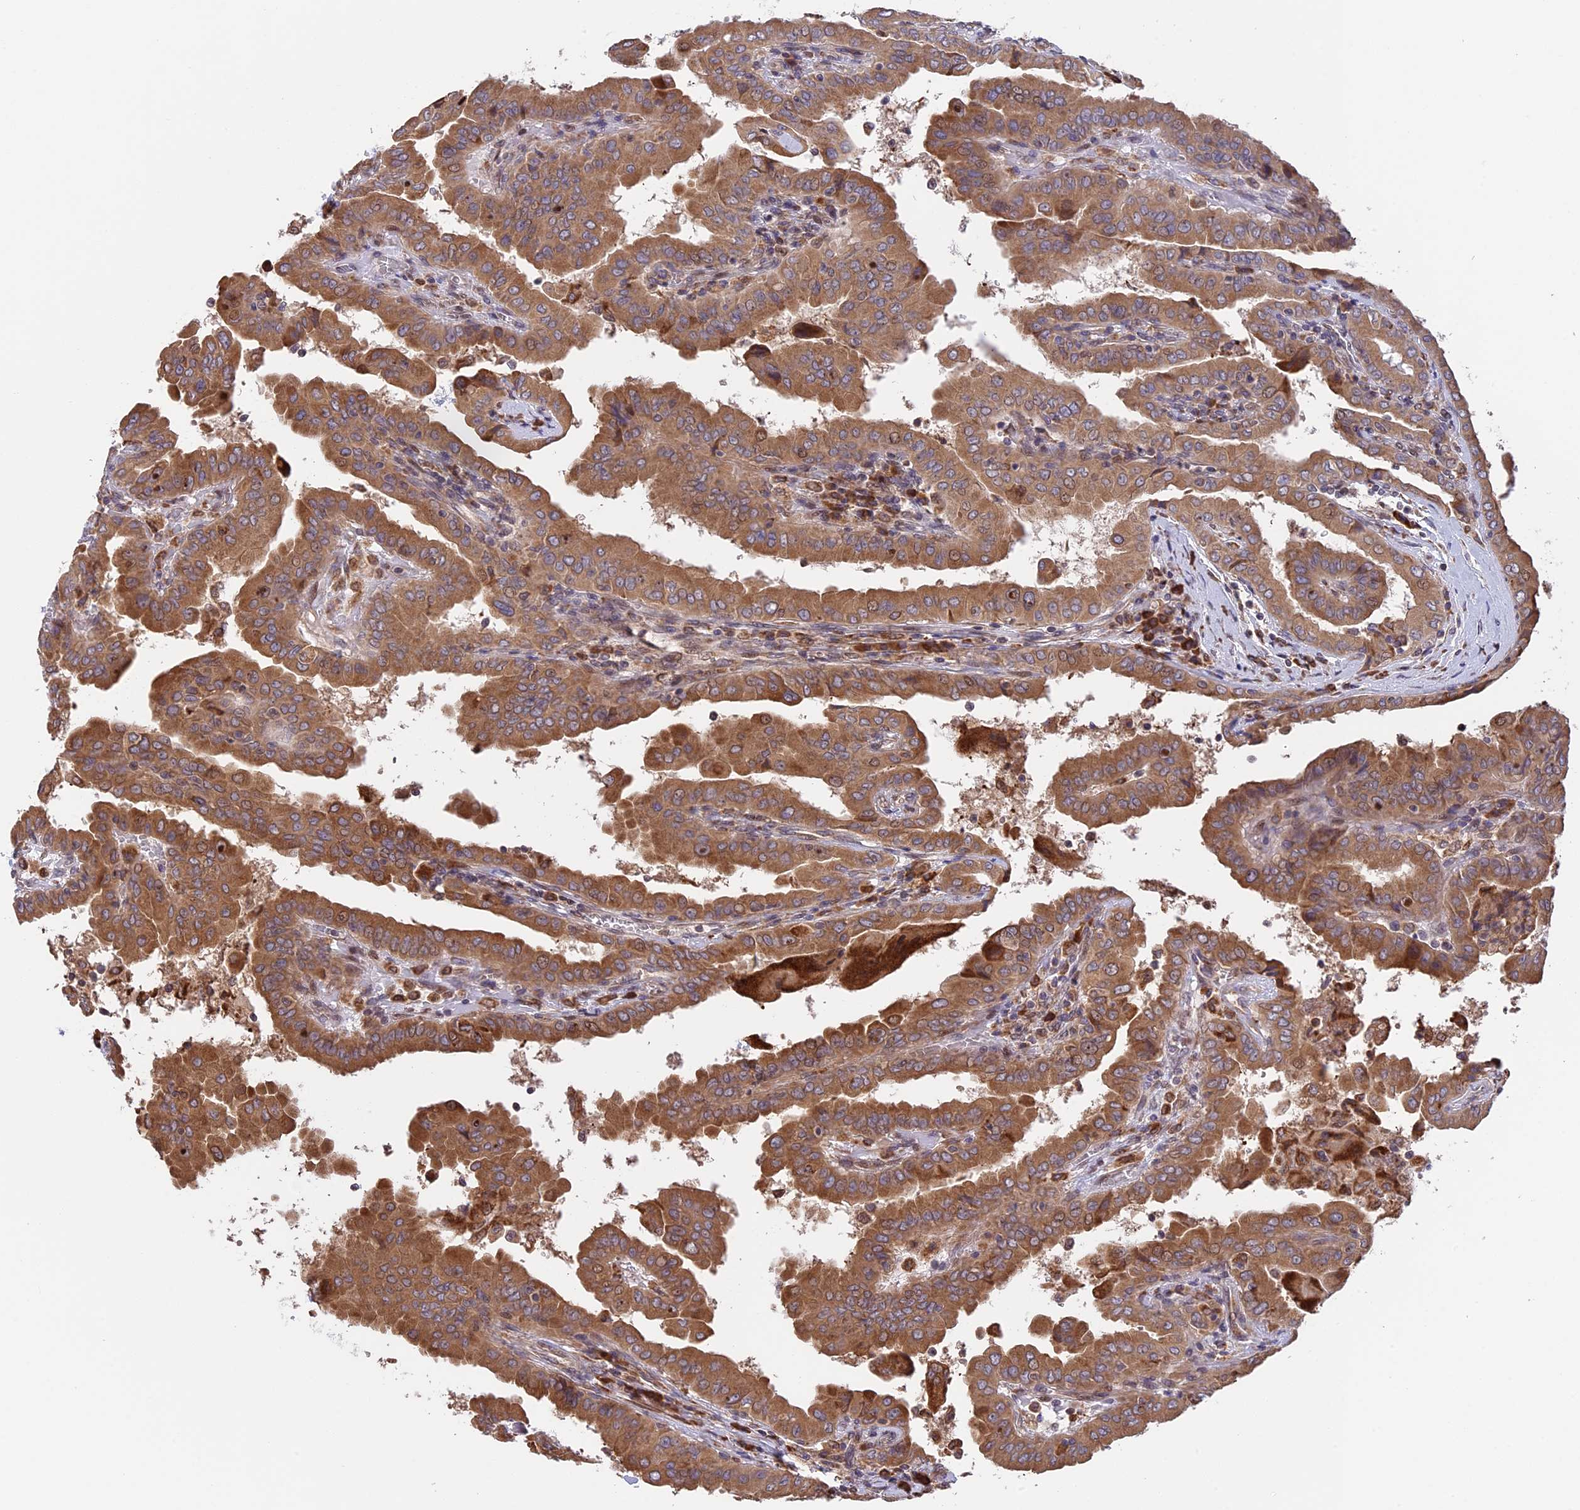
{"staining": {"intensity": "moderate", "quantity": ">75%", "location": "cytoplasmic/membranous"}, "tissue": "thyroid cancer", "cell_type": "Tumor cells", "image_type": "cancer", "snomed": [{"axis": "morphology", "description": "Papillary adenocarcinoma, NOS"}, {"axis": "topography", "description": "Thyroid gland"}], "caption": "Immunohistochemistry (DAB (3,3'-diaminobenzidine)) staining of thyroid cancer displays moderate cytoplasmic/membranous protein positivity in approximately >75% of tumor cells.", "gene": "DMRTA2", "patient": {"sex": "male", "age": 33}}